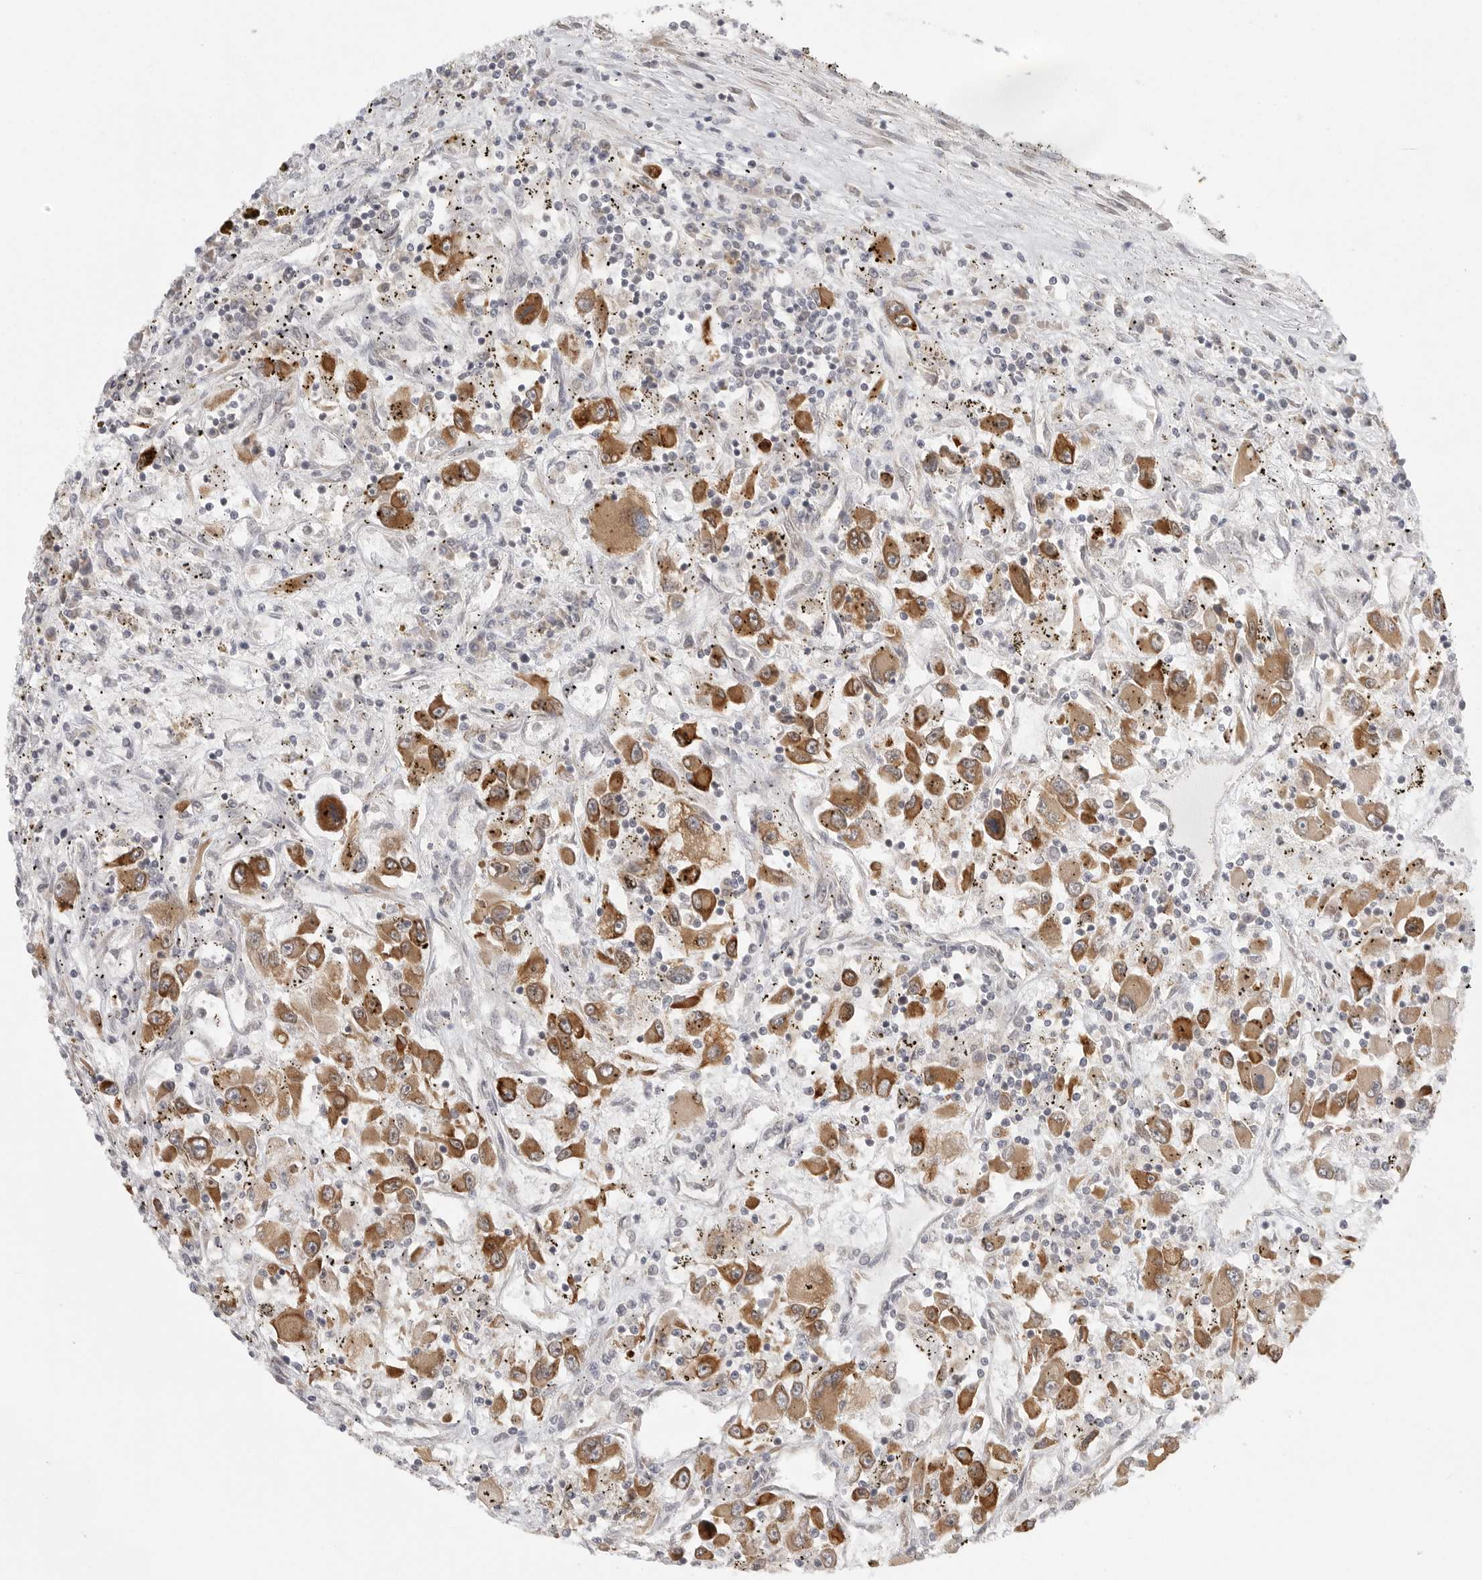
{"staining": {"intensity": "moderate", "quantity": ">75%", "location": "cytoplasmic/membranous"}, "tissue": "renal cancer", "cell_type": "Tumor cells", "image_type": "cancer", "snomed": [{"axis": "morphology", "description": "Adenocarcinoma, NOS"}, {"axis": "topography", "description": "Kidney"}], "caption": "Protein staining of renal cancer (adenocarcinoma) tissue shows moderate cytoplasmic/membranous staining in about >75% of tumor cells.", "gene": "CERS2", "patient": {"sex": "female", "age": 52}}